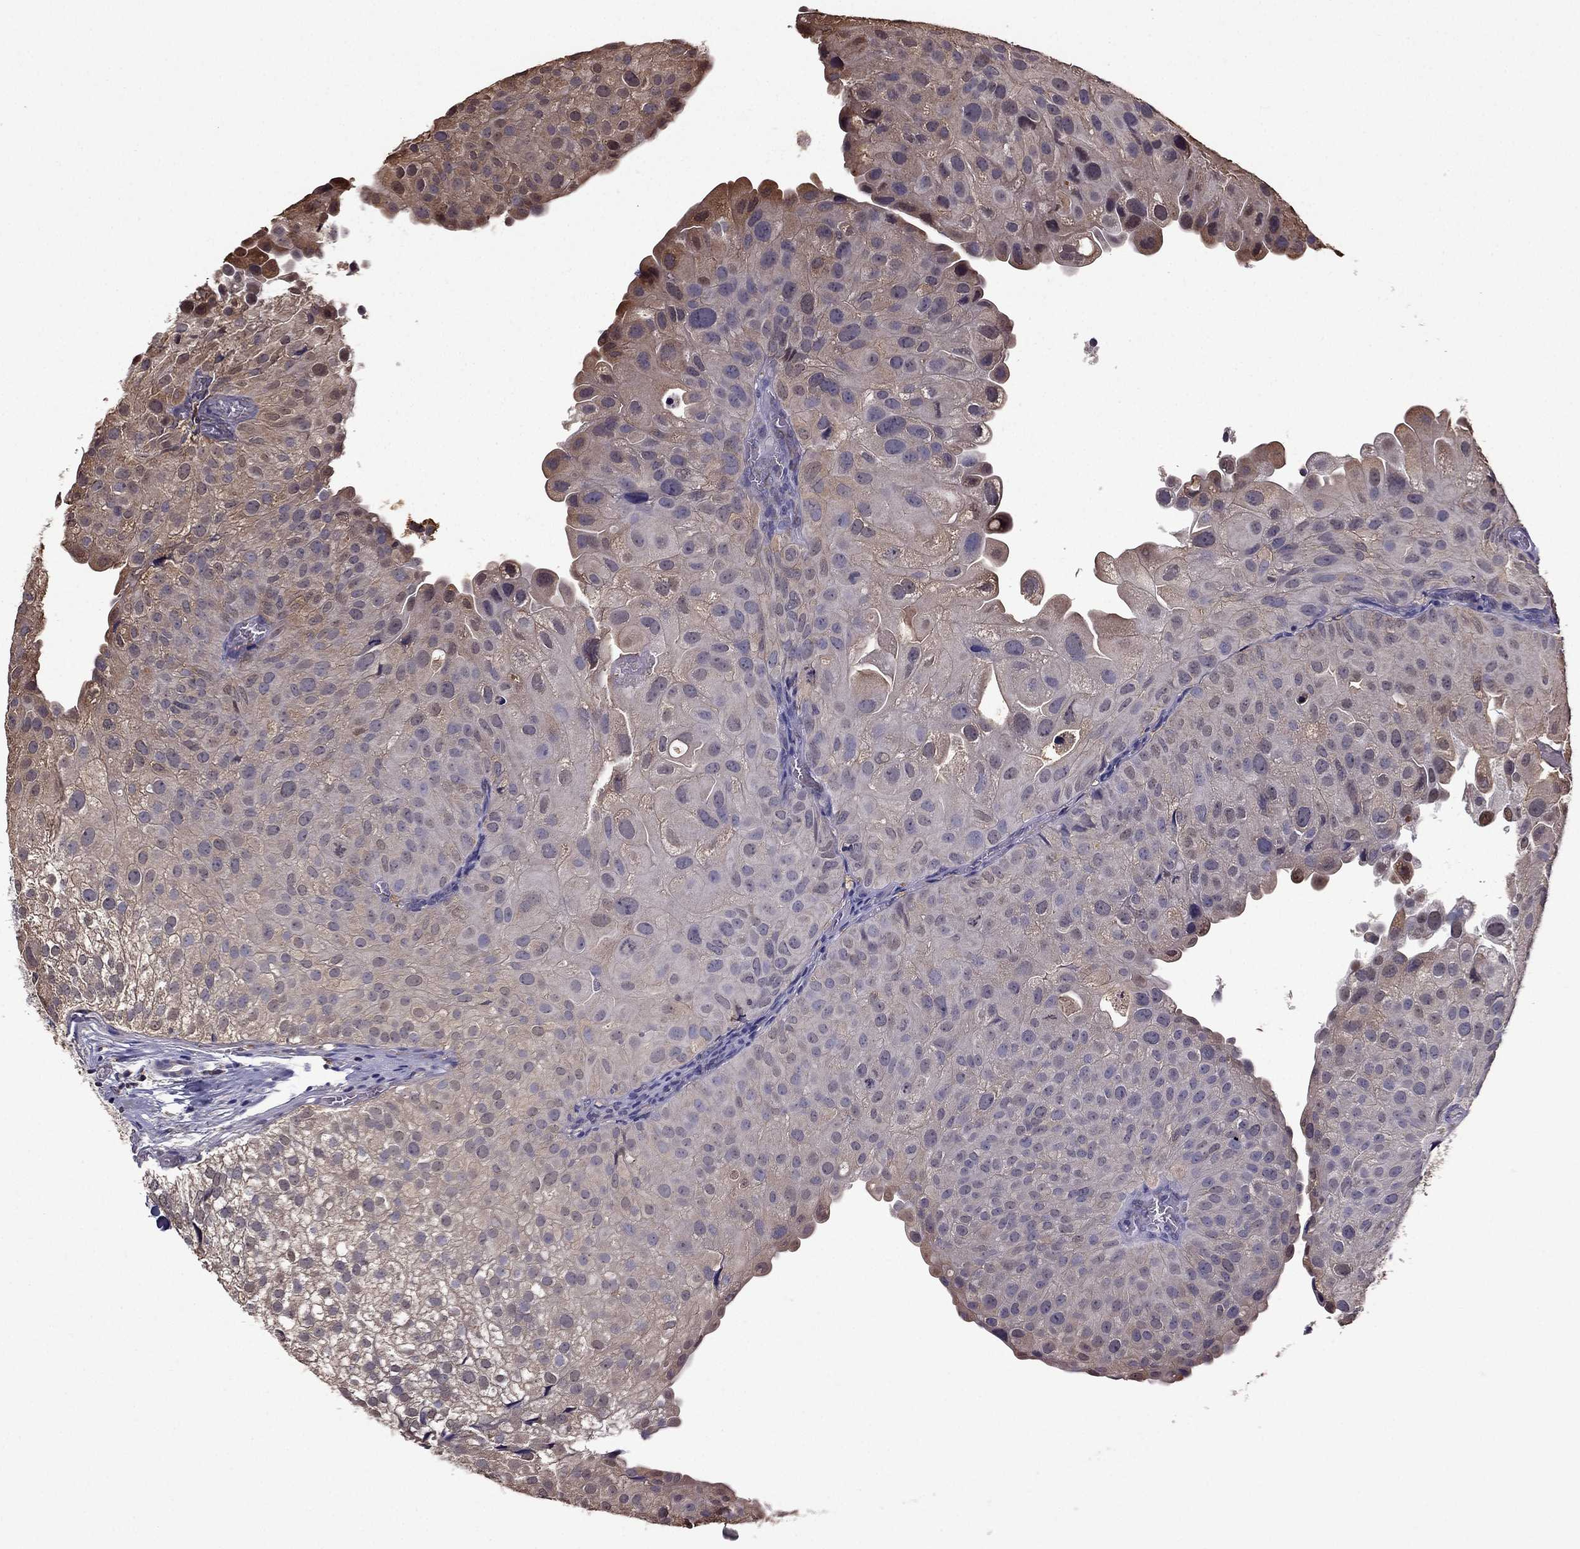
{"staining": {"intensity": "weak", "quantity": "25%-75%", "location": "cytoplasmic/membranous"}, "tissue": "urothelial cancer", "cell_type": "Tumor cells", "image_type": "cancer", "snomed": [{"axis": "morphology", "description": "Urothelial carcinoma, Low grade"}, {"axis": "topography", "description": "Urinary bladder"}], "caption": "Immunohistochemical staining of human urothelial carcinoma (low-grade) displays low levels of weak cytoplasmic/membranous protein positivity in approximately 25%-75% of tumor cells. The staining was performed using DAB, with brown indicating positive protein expression. Nuclei are stained blue with hematoxylin.", "gene": "IKBIP", "patient": {"sex": "female", "age": 78}}